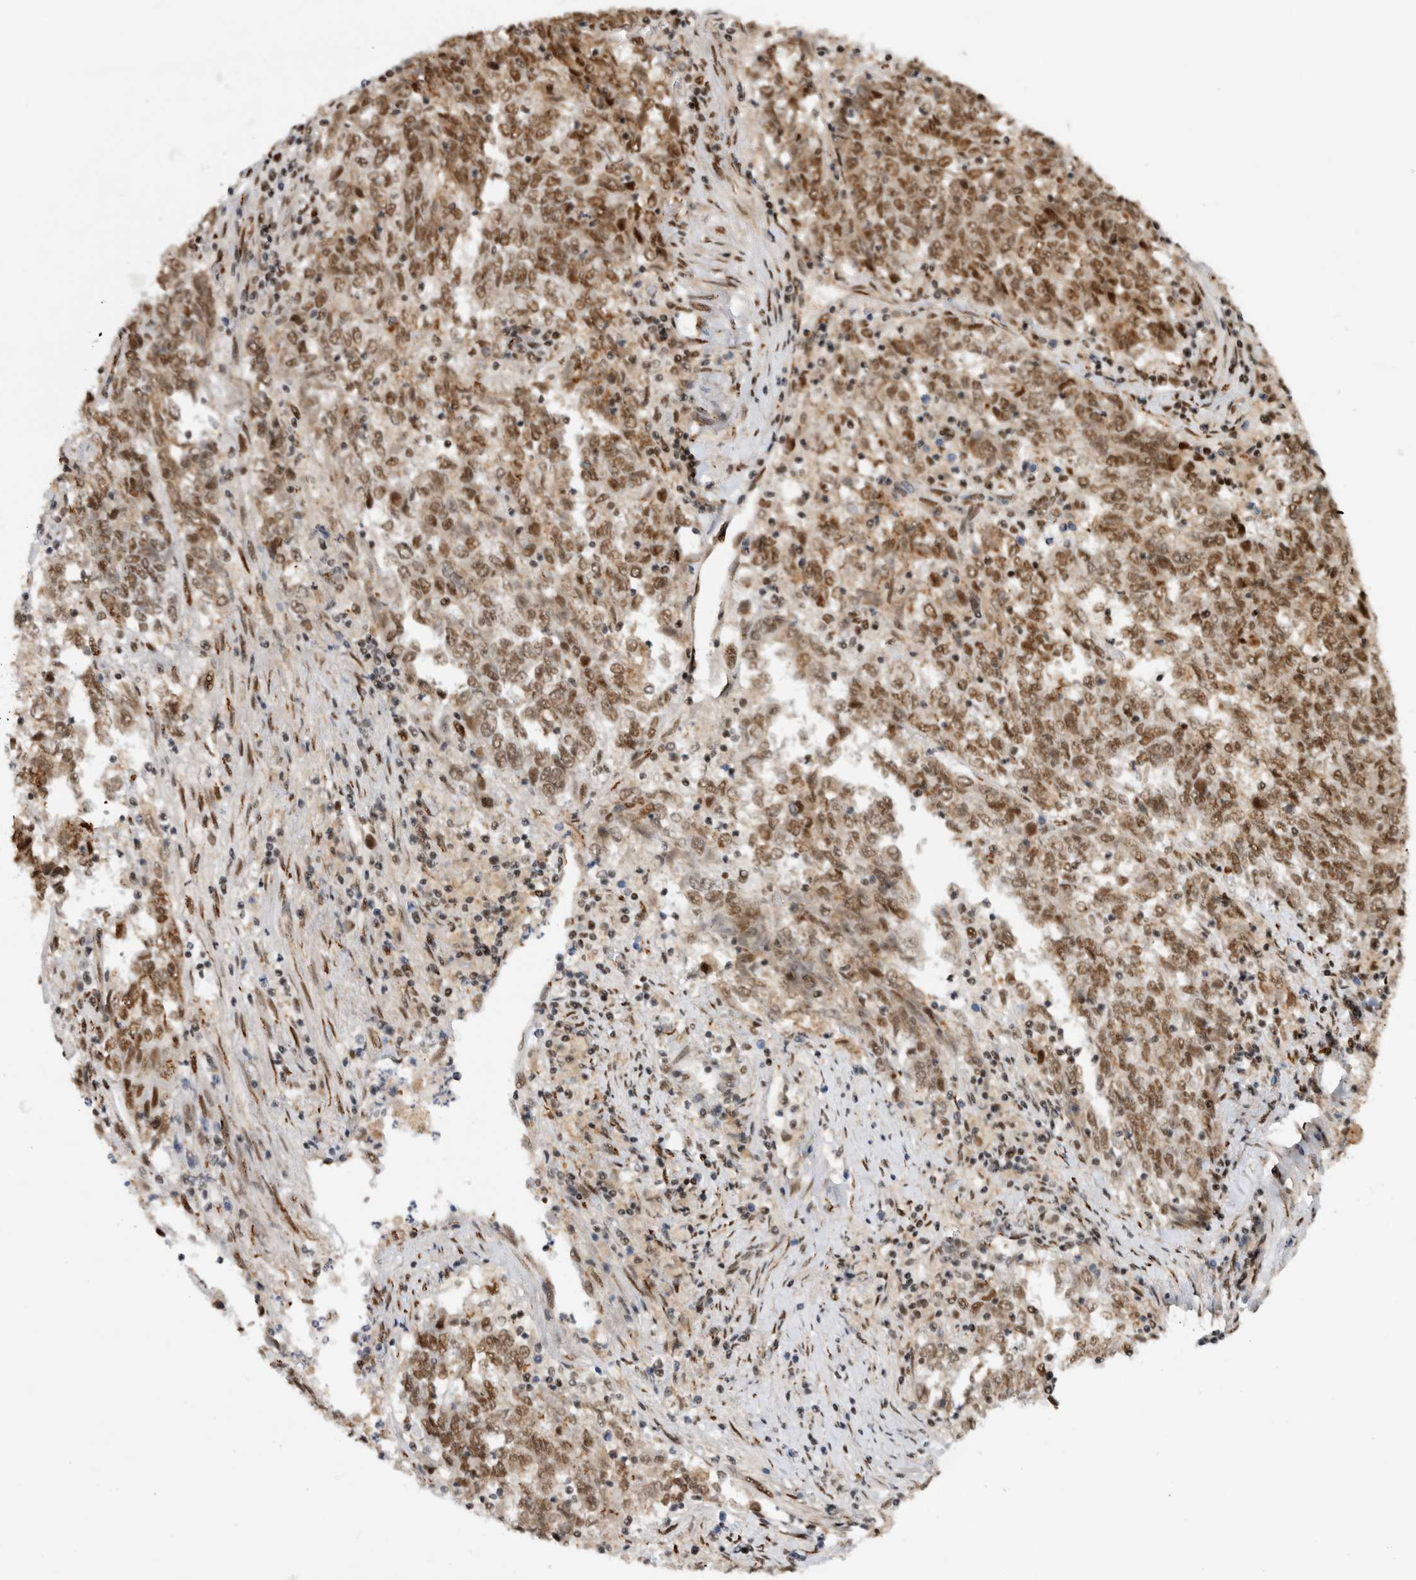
{"staining": {"intensity": "moderate", "quantity": ">75%", "location": "nuclear"}, "tissue": "endometrial cancer", "cell_type": "Tumor cells", "image_type": "cancer", "snomed": [{"axis": "morphology", "description": "Adenocarcinoma, NOS"}, {"axis": "topography", "description": "Endometrium"}], "caption": "High-magnification brightfield microscopy of endometrial adenocarcinoma stained with DAB (3,3'-diaminobenzidine) (brown) and counterstained with hematoxylin (blue). tumor cells exhibit moderate nuclear expression is present in approximately>75% of cells. The protein of interest is shown in brown color, while the nuclei are stained blue.", "gene": "EYA2", "patient": {"sex": "female", "age": 80}}